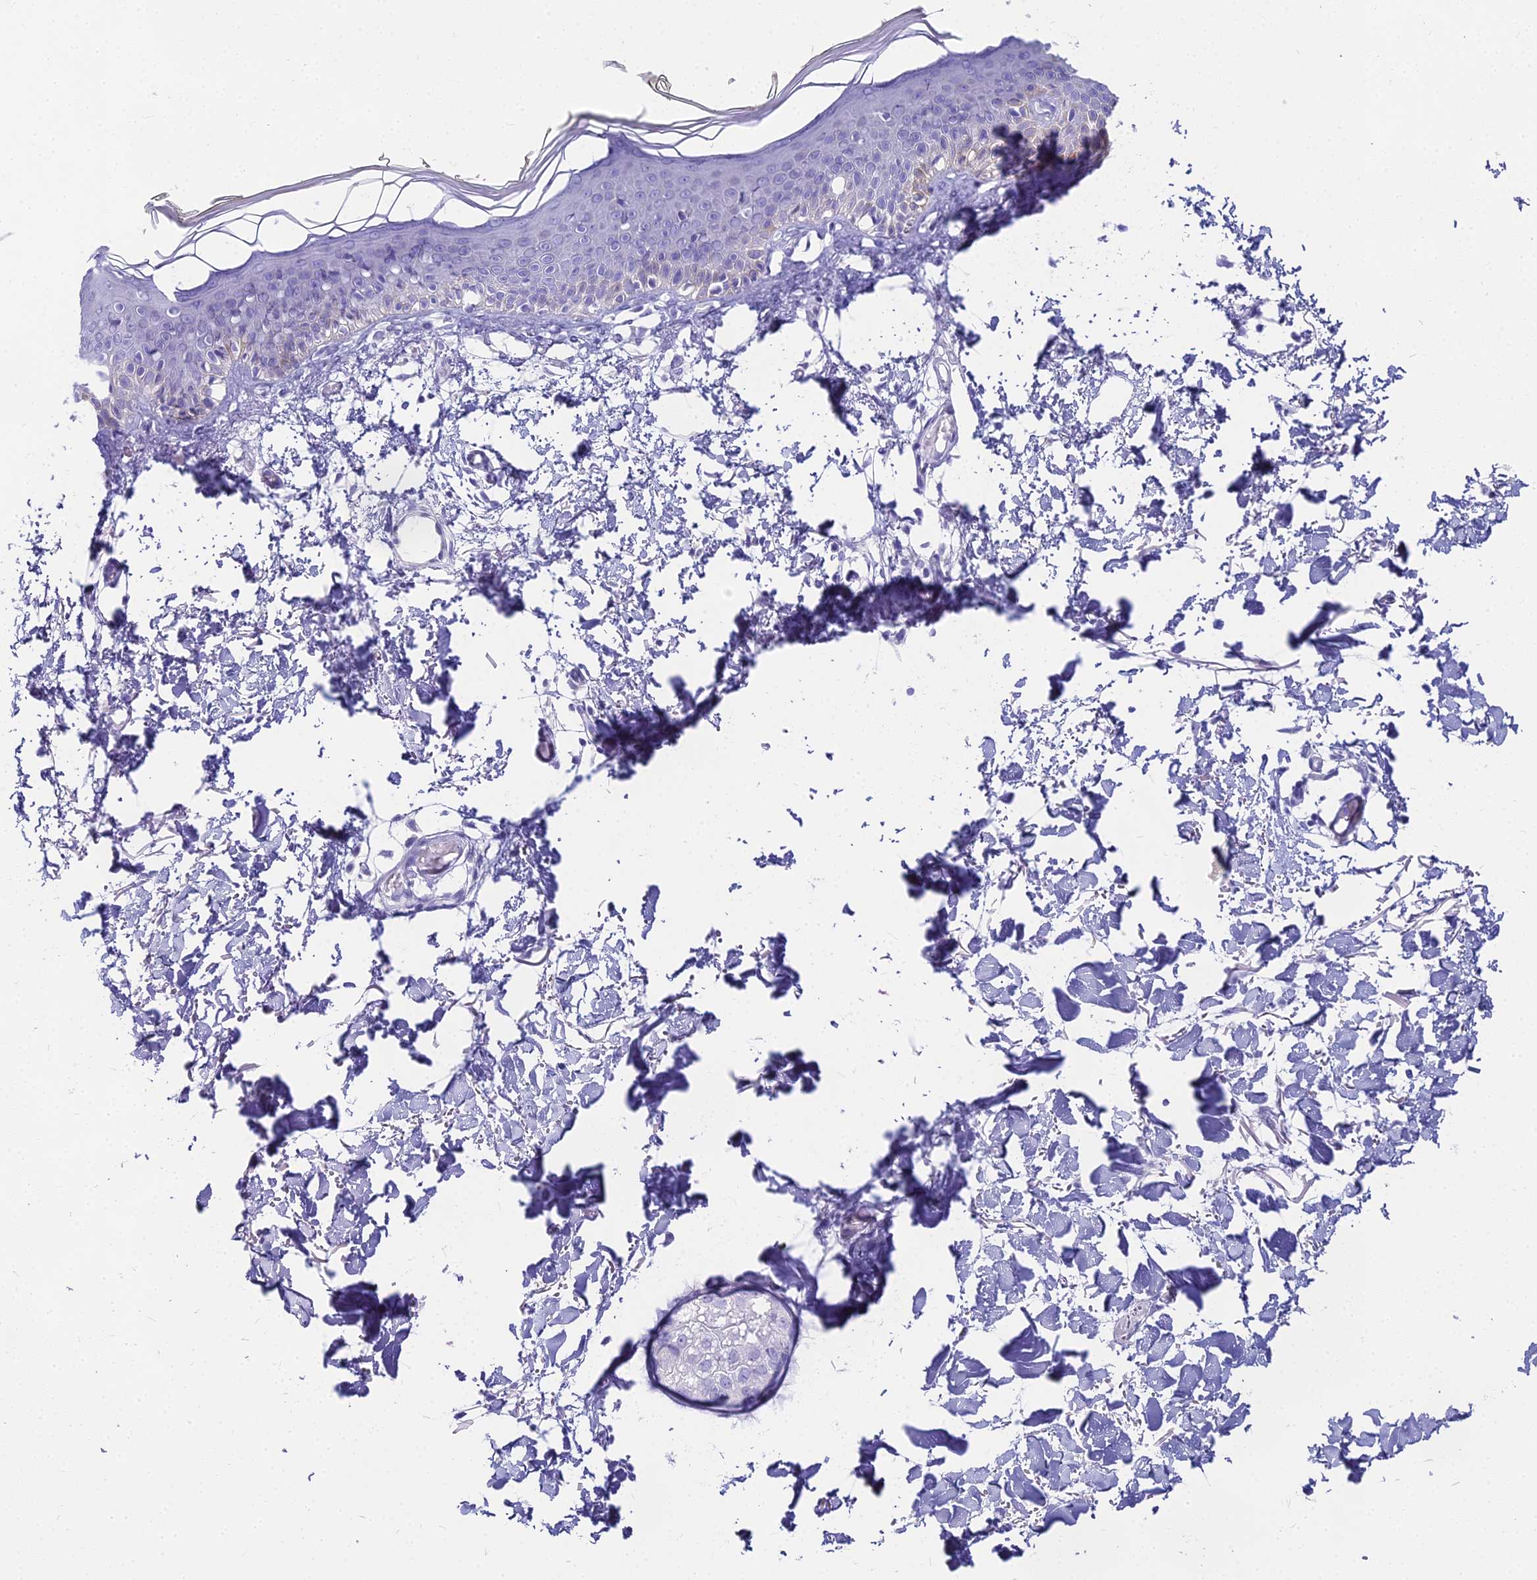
{"staining": {"intensity": "negative", "quantity": "none", "location": "none"}, "tissue": "skin", "cell_type": "Fibroblasts", "image_type": "normal", "snomed": [{"axis": "morphology", "description": "Normal tissue, NOS"}, {"axis": "topography", "description": "Skin"}], "caption": "DAB (3,3'-diaminobenzidine) immunohistochemical staining of benign skin shows no significant staining in fibroblasts.", "gene": "UNC80", "patient": {"sex": "male", "age": 62}}